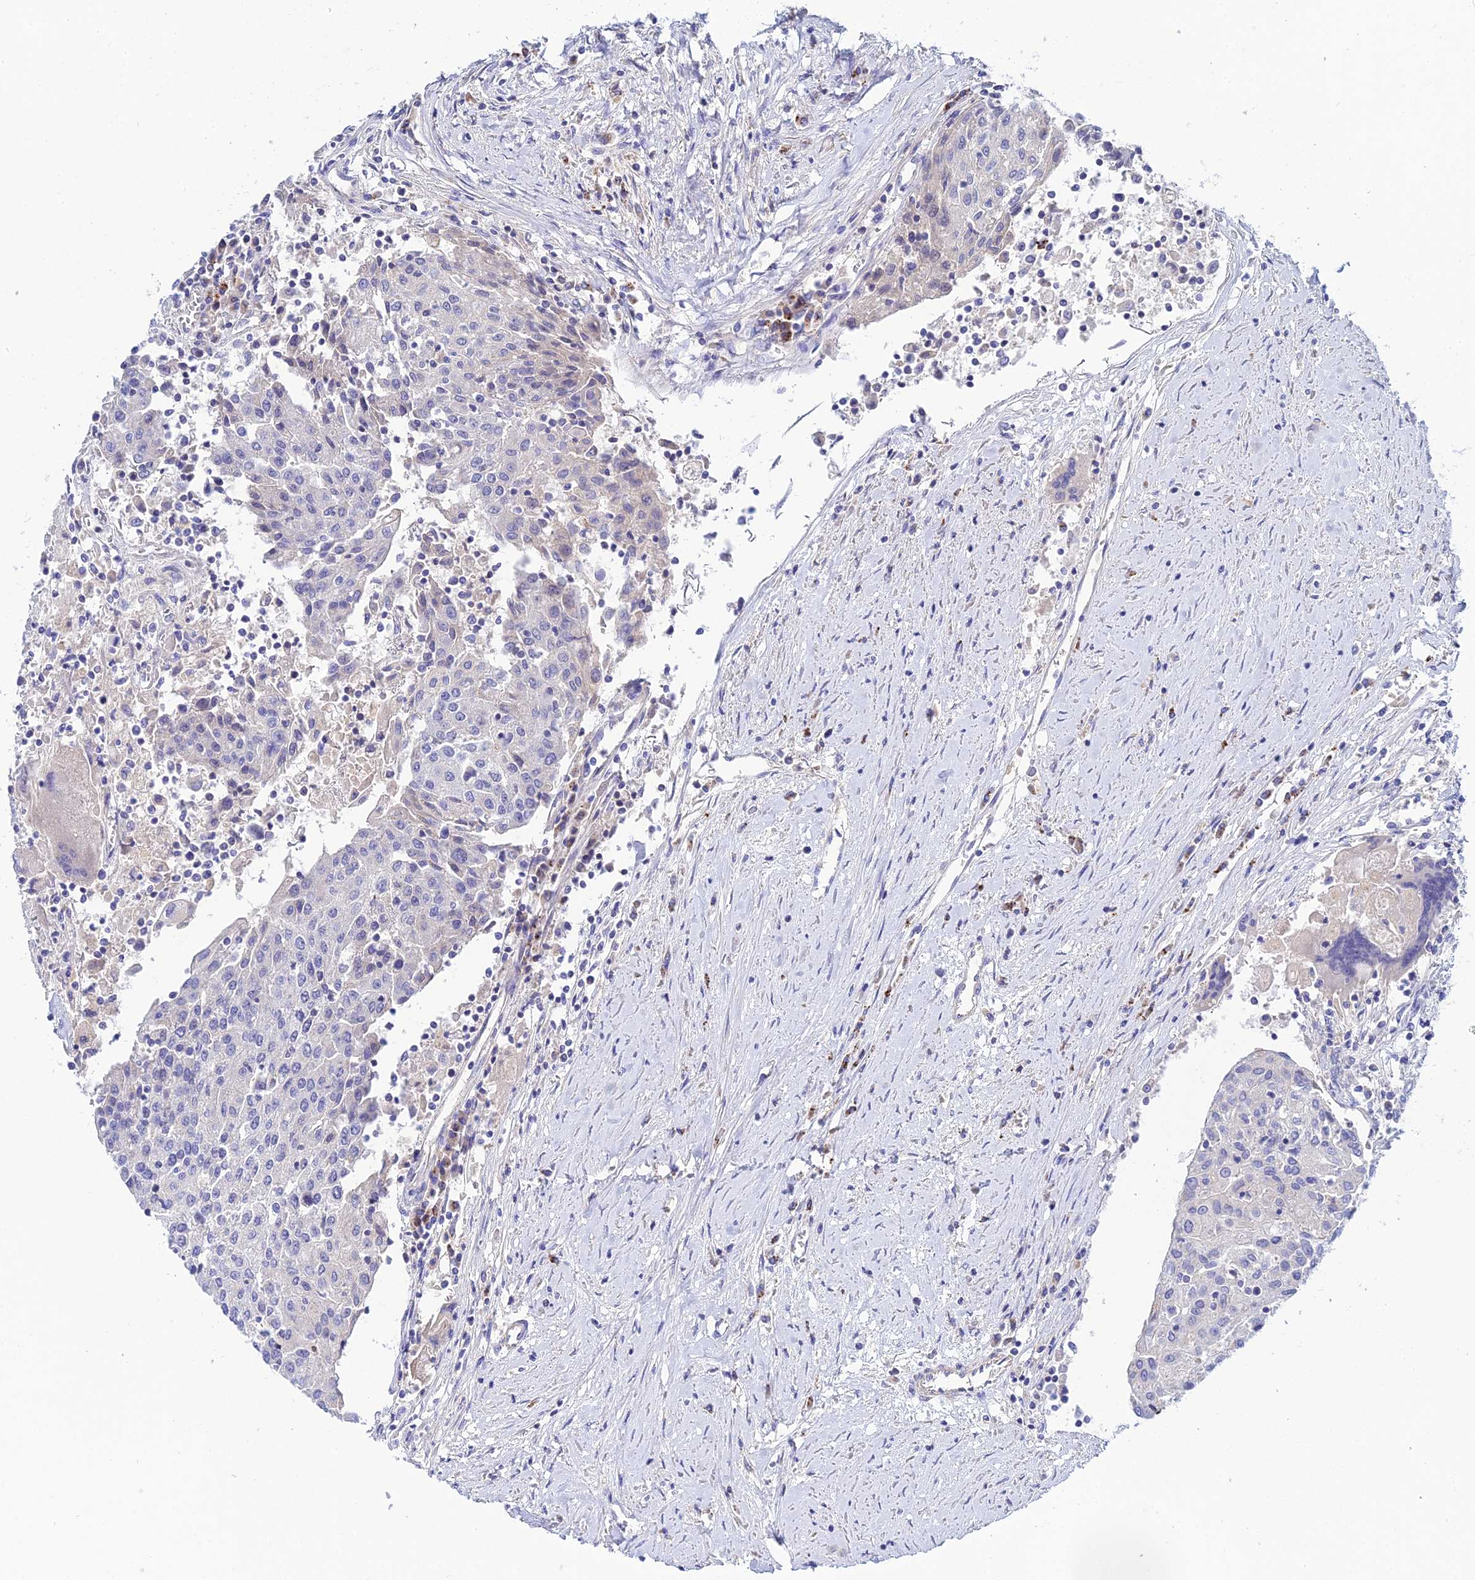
{"staining": {"intensity": "negative", "quantity": "none", "location": "none"}, "tissue": "urothelial cancer", "cell_type": "Tumor cells", "image_type": "cancer", "snomed": [{"axis": "morphology", "description": "Urothelial carcinoma, High grade"}, {"axis": "topography", "description": "Urinary bladder"}], "caption": "The micrograph shows no staining of tumor cells in urothelial carcinoma (high-grade). (DAB immunohistochemistry visualized using brightfield microscopy, high magnification).", "gene": "APOBEC3H", "patient": {"sex": "female", "age": 85}}